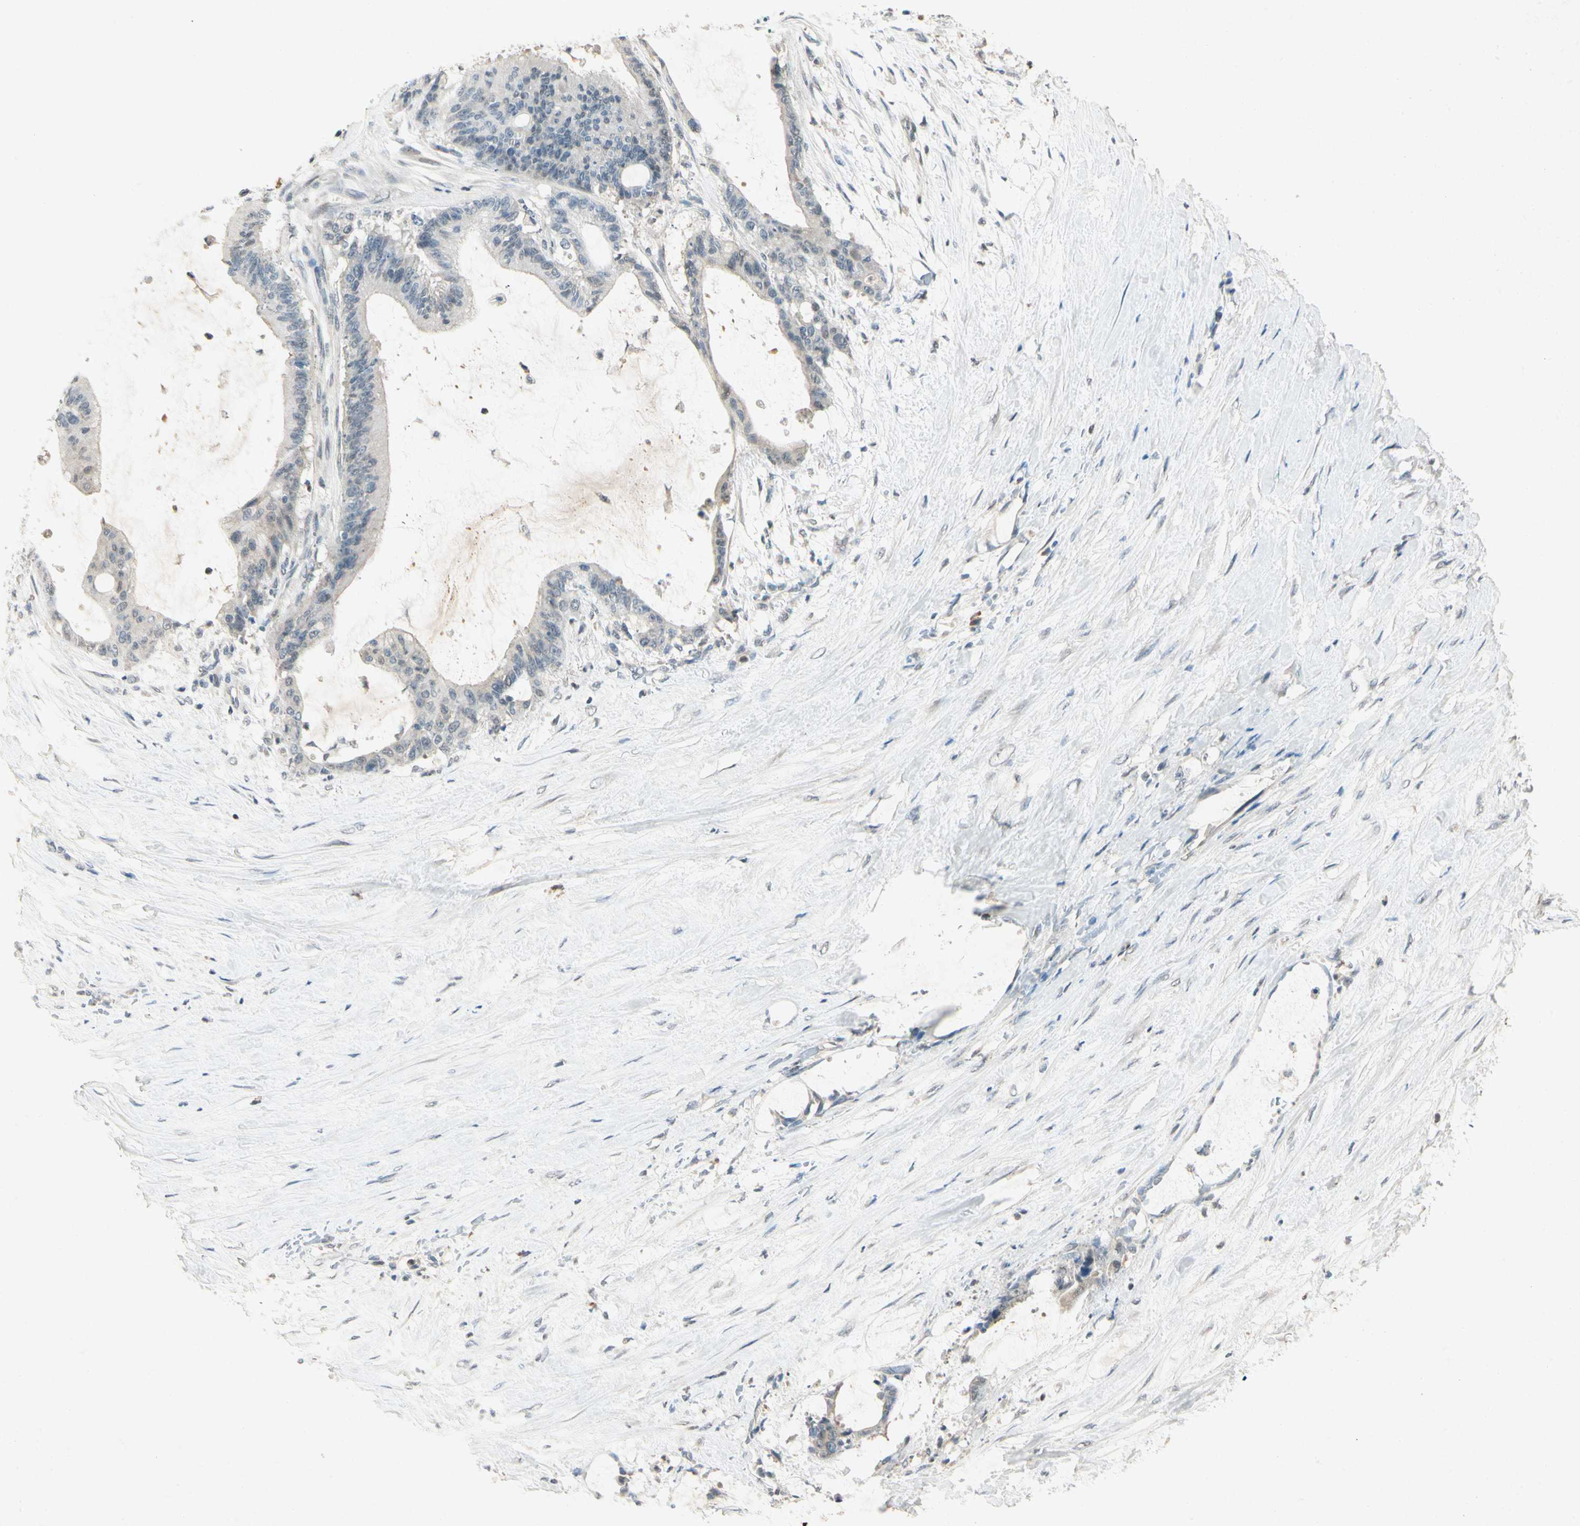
{"staining": {"intensity": "negative", "quantity": "none", "location": "none"}, "tissue": "liver cancer", "cell_type": "Tumor cells", "image_type": "cancer", "snomed": [{"axis": "morphology", "description": "Cholangiocarcinoma"}, {"axis": "topography", "description": "Liver"}], "caption": "IHC histopathology image of neoplastic tissue: human liver cholangiocarcinoma stained with DAB (3,3'-diaminobenzidine) exhibits no significant protein positivity in tumor cells. Nuclei are stained in blue.", "gene": "HSPA1B", "patient": {"sex": "female", "age": 73}}